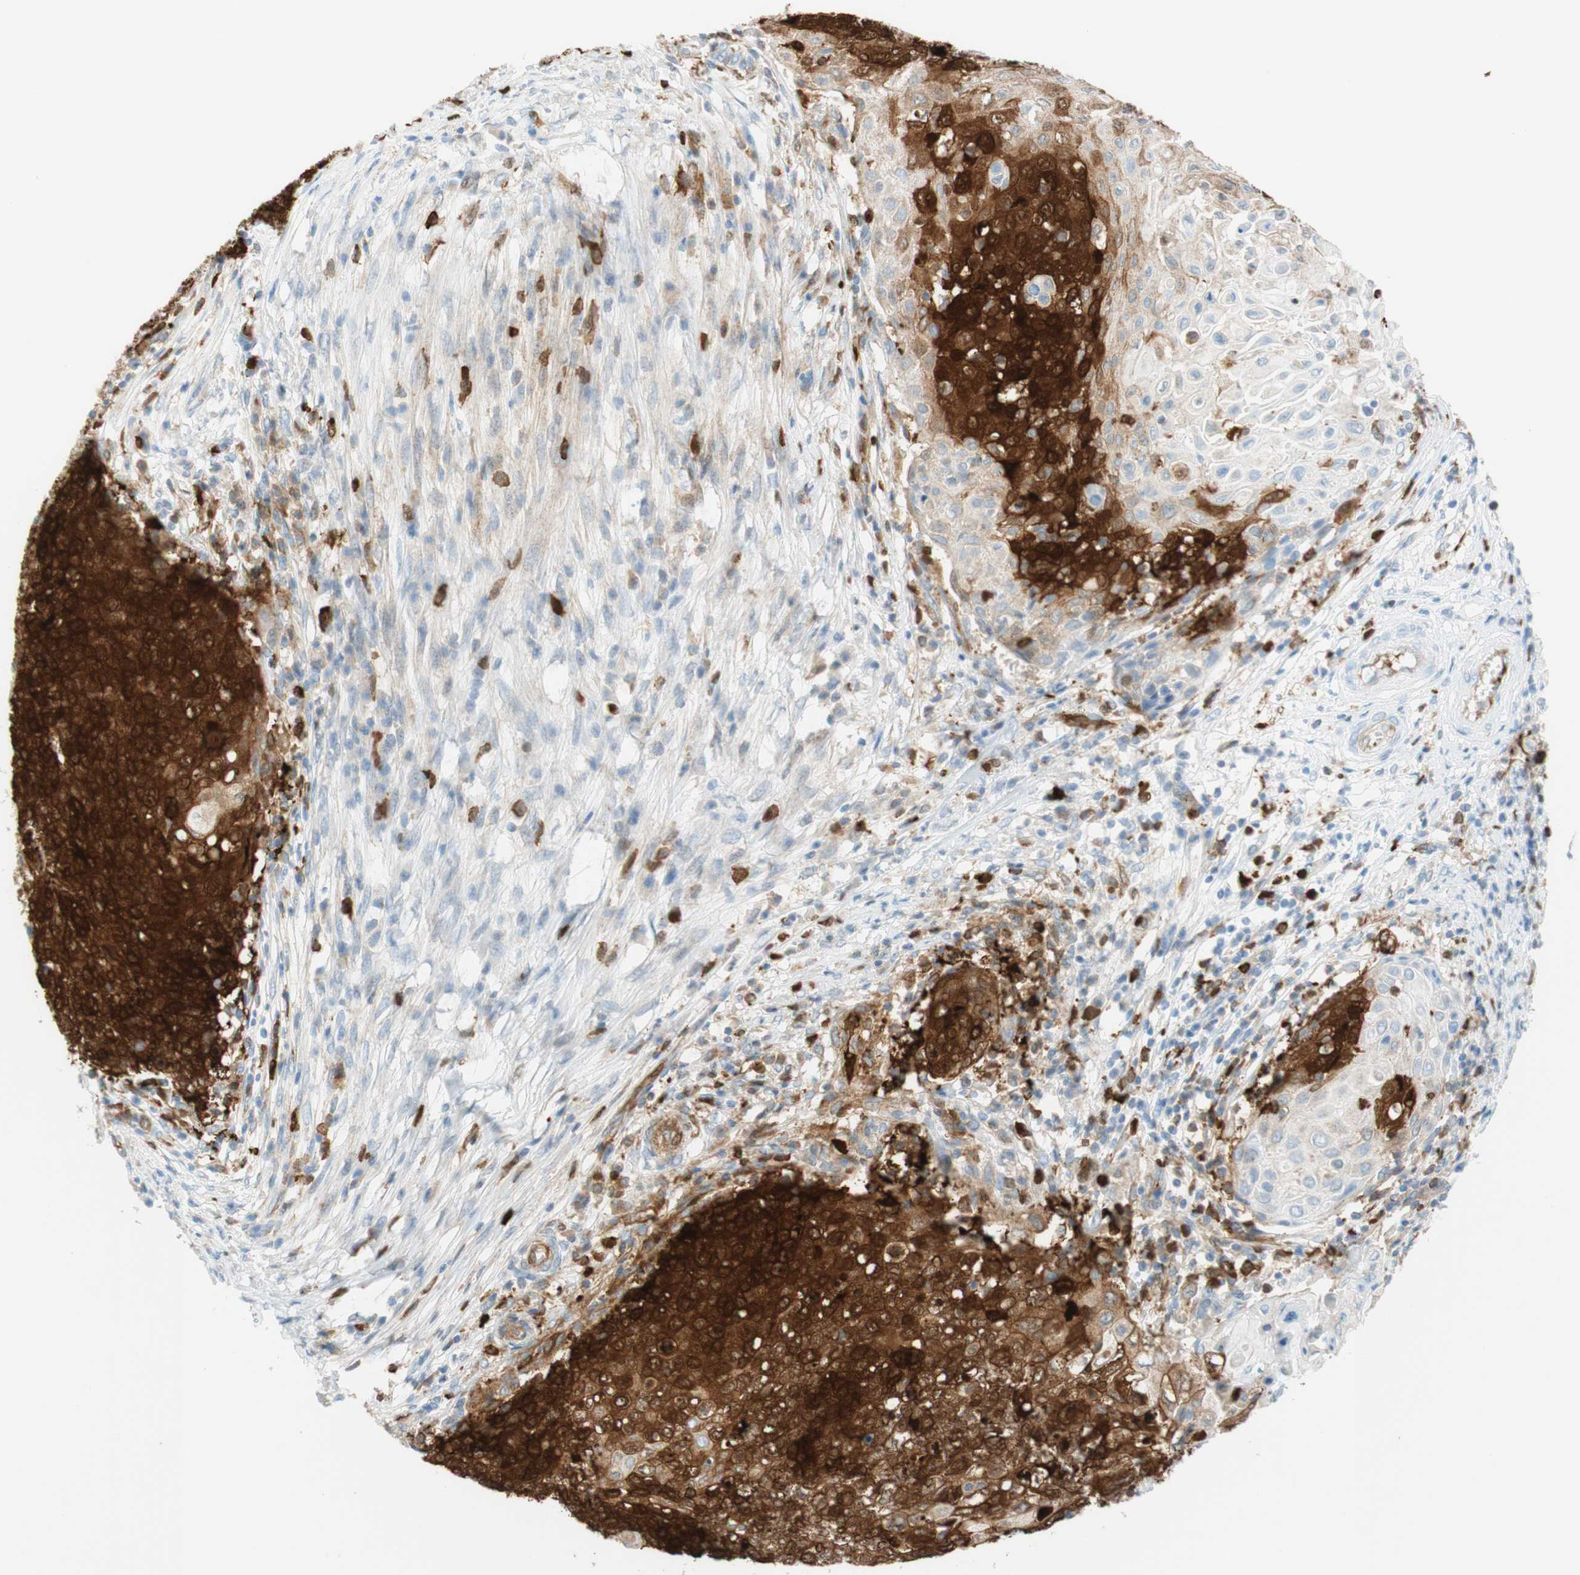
{"staining": {"intensity": "strong", "quantity": "25%-75%", "location": "cytoplasmic/membranous,nuclear"}, "tissue": "cervical cancer", "cell_type": "Tumor cells", "image_type": "cancer", "snomed": [{"axis": "morphology", "description": "Squamous cell carcinoma, NOS"}, {"axis": "topography", "description": "Cervix"}], "caption": "Protein expression by immunohistochemistry (IHC) displays strong cytoplasmic/membranous and nuclear expression in about 25%-75% of tumor cells in cervical cancer (squamous cell carcinoma).", "gene": "STMN1", "patient": {"sex": "female", "age": 39}}